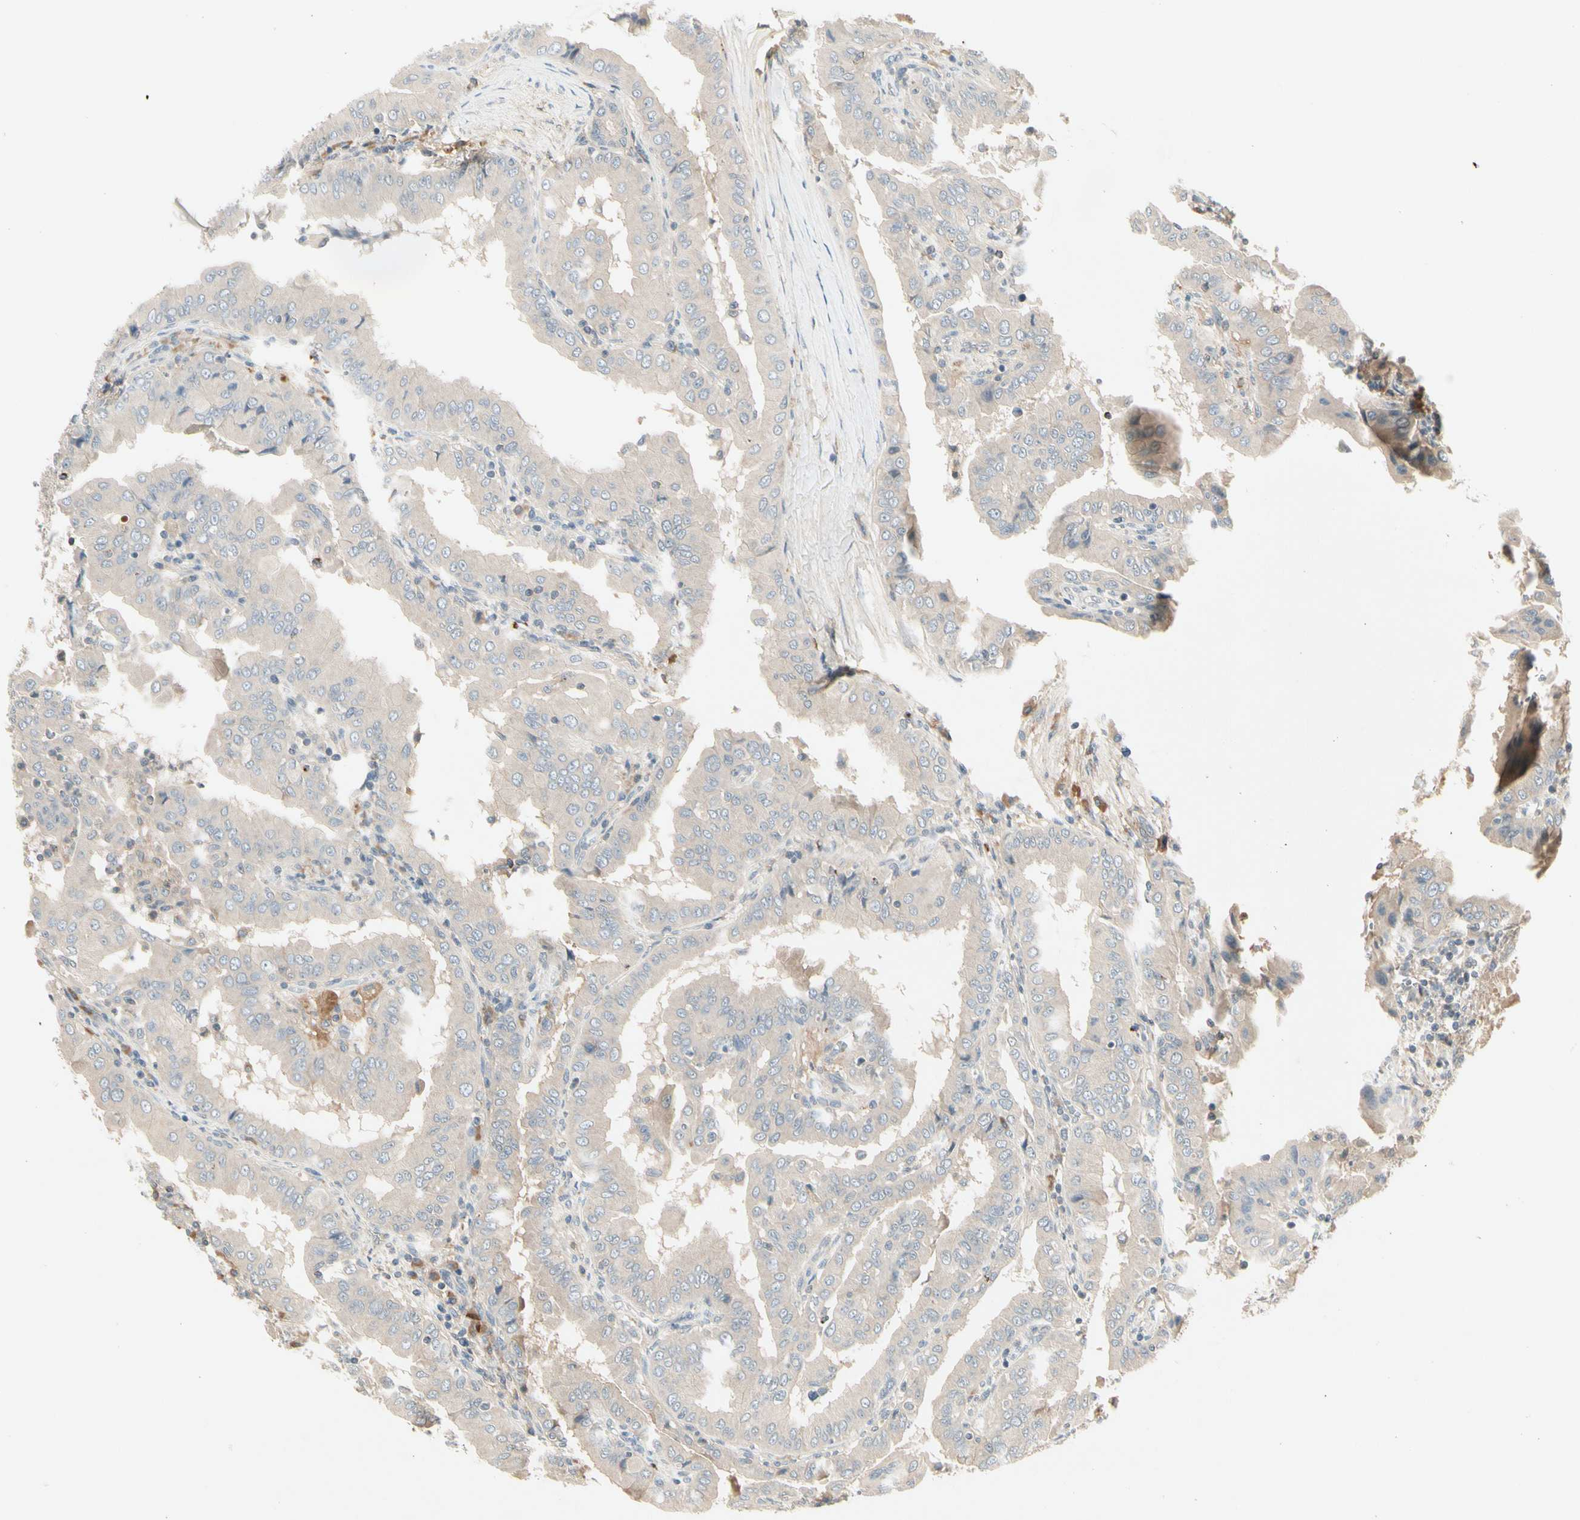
{"staining": {"intensity": "weak", "quantity": ">75%", "location": "cytoplasmic/membranous"}, "tissue": "thyroid cancer", "cell_type": "Tumor cells", "image_type": "cancer", "snomed": [{"axis": "morphology", "description": "Papillary adenocarcinoma, NOS"}, {"axis": "topography", "description": "Thyroid gland"}], "caption": "High-power microscopy captured an immunohistochemistry (IHC) histopathology image of papillary adenocarcinoma (thyroid), revealing weak cytoplasmic/membranous positivity in approximately >75% of tumor cells.", "gene": "CCL4", "patient": {"sex": "male", "age": 33}}